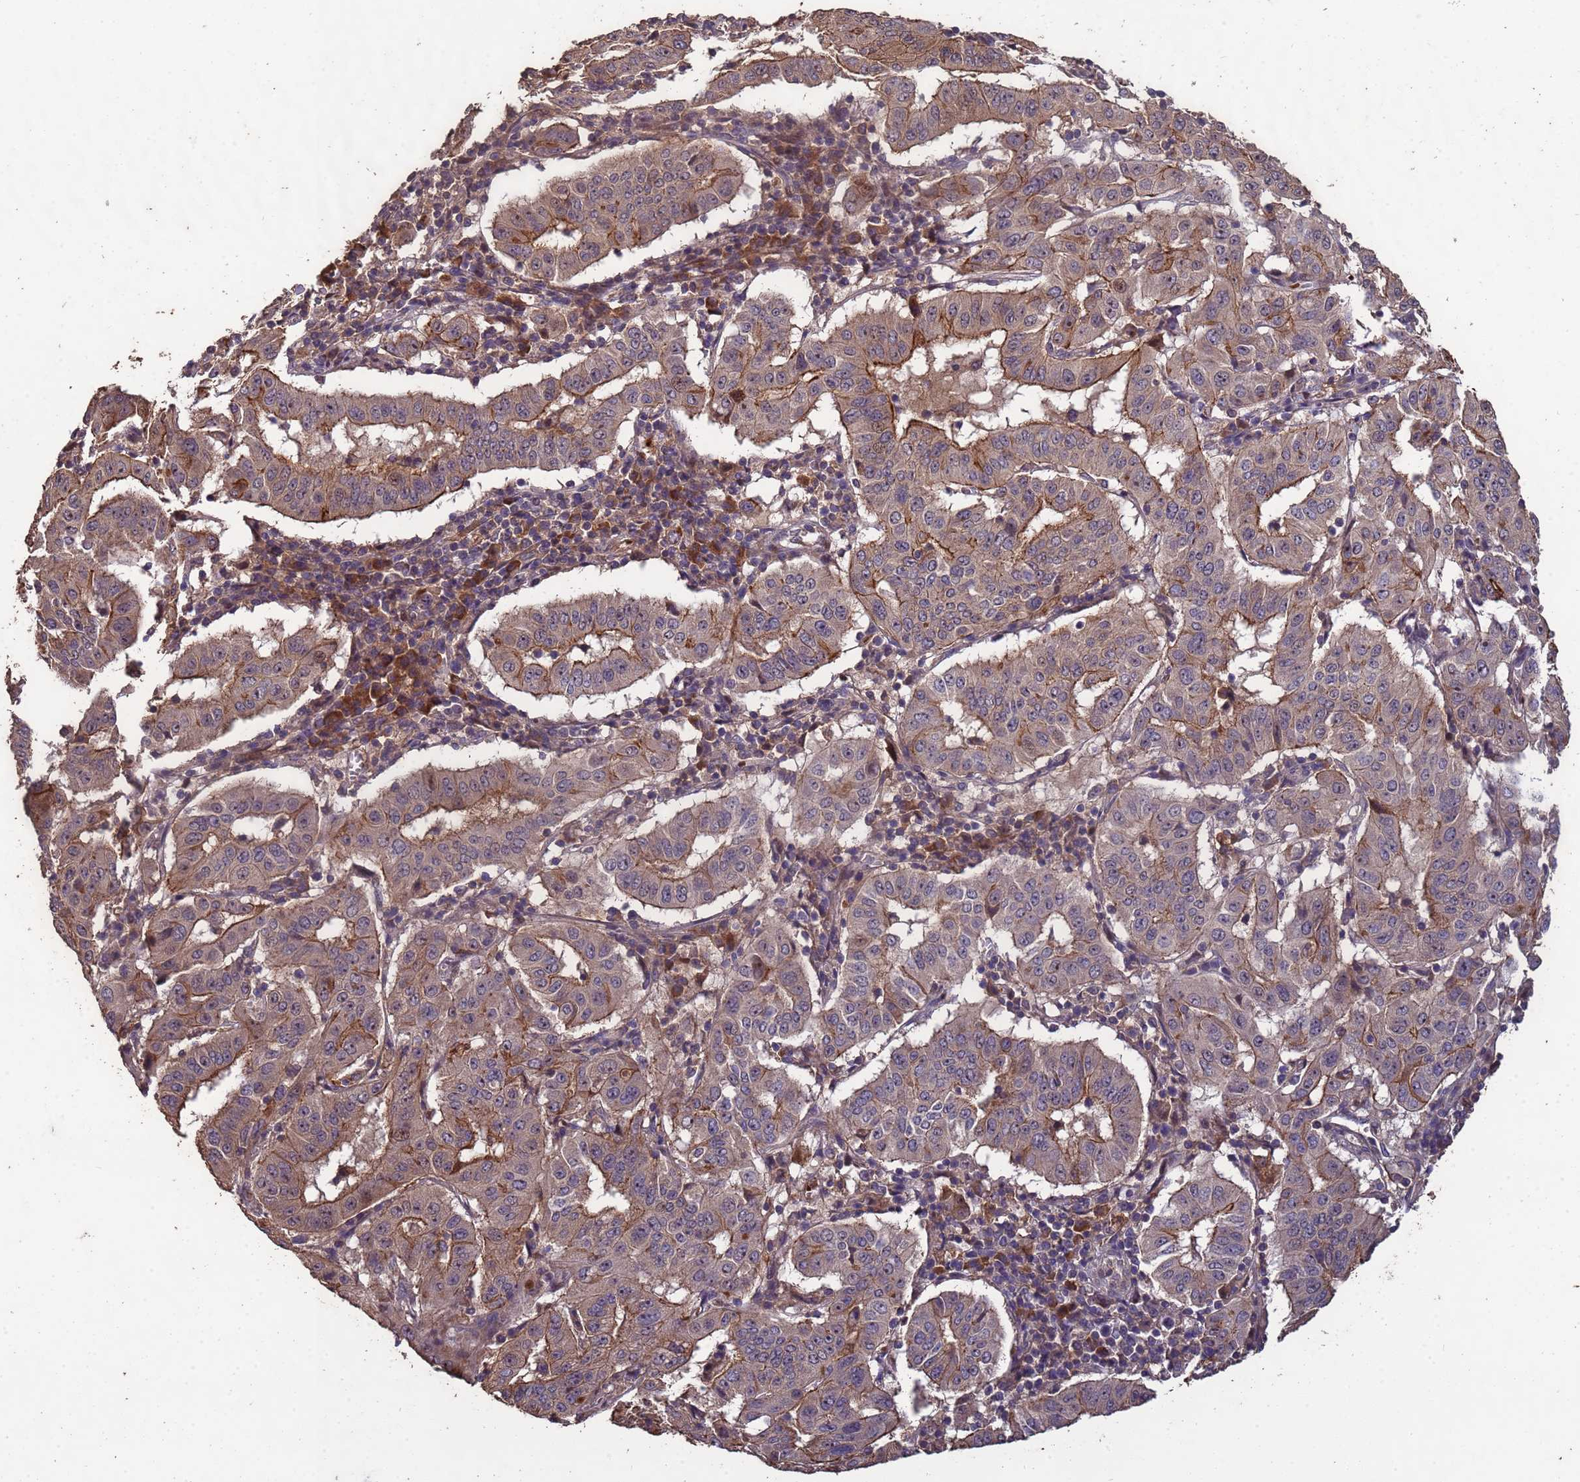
{"staining": {"intensity": "moderate", "quantity": "25%-75%", "location": "cytoplasmic/membranous"}, "tissue": "pancreatic cancer", "cell_type": "Tumor cells", "image_type": "cancer", "snomed": [{"axis": "morphology", "description": "Adenocarcinoma, NOS"}, {"axis": "topography", "description": "Pancreas"}], "caption": "This is a micrograph of IHC staining of pancreatic cancer (adenocarcinoma), which shows moderate expression in the cytoplasmic/membranous of tumor cells.", "gene": "CCDC184", "patient": {"sex": "male", "age": 63}}